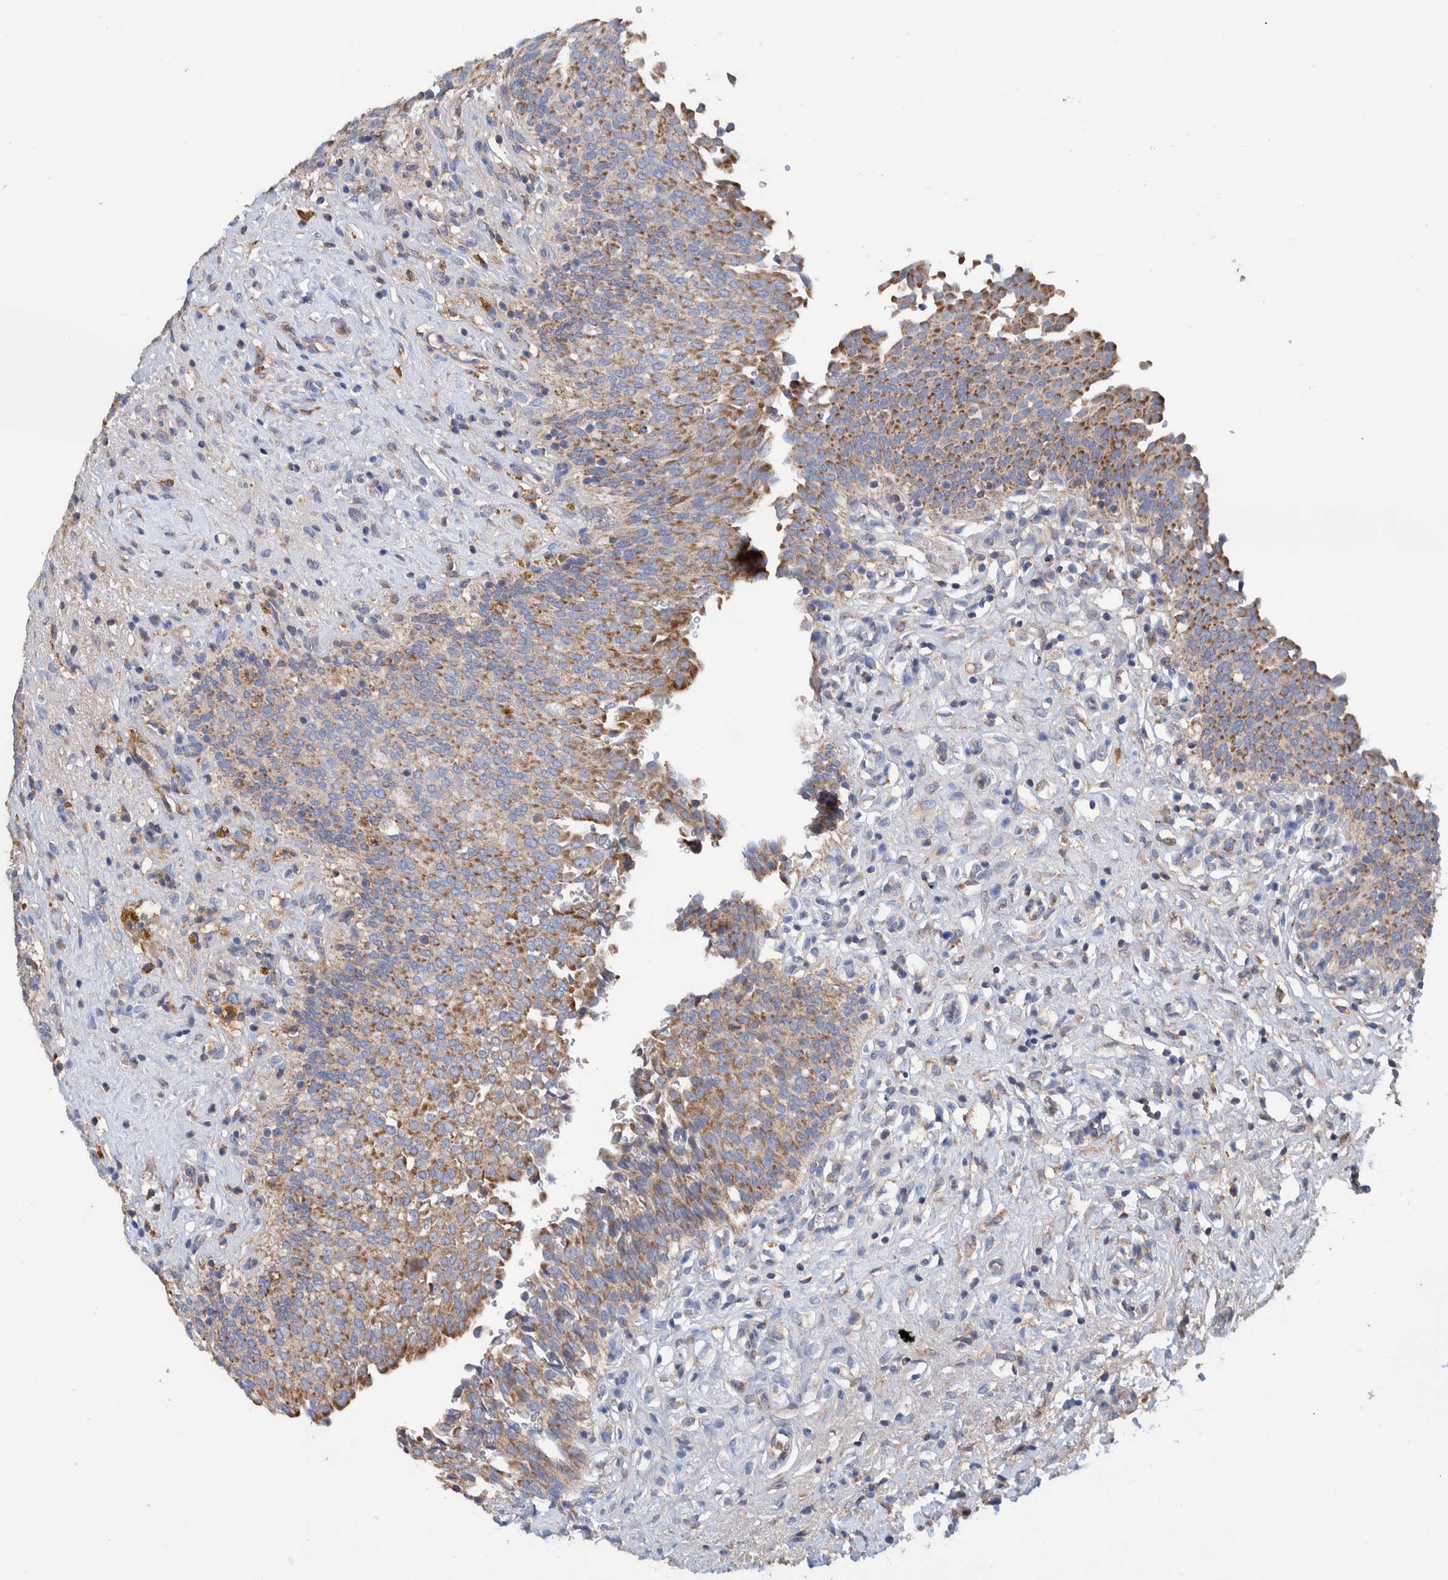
{"staining": {"intensity": "moderate", "quantity": ">75%", "location": "cytoplasmic/membranous"}, "tissue": "urinary bladder", "cell_type": "Urothelial cells", "image_type": "normal", "snomed": [{"axis": "morphology", "description": "Urothelial carcinoma, High grade"}, {"axis": "topography", "description": "Urinary bladder"}], "caption": "Immunohistochemical staining of benign human urinary bladder displays medium levels of moderate cytoplasmic/membranous expression in about >75% of urothelial cells. Nuclei are stained in blue.", "gene": "DECR1", "patient": {"sex": "male", "age": 46}}